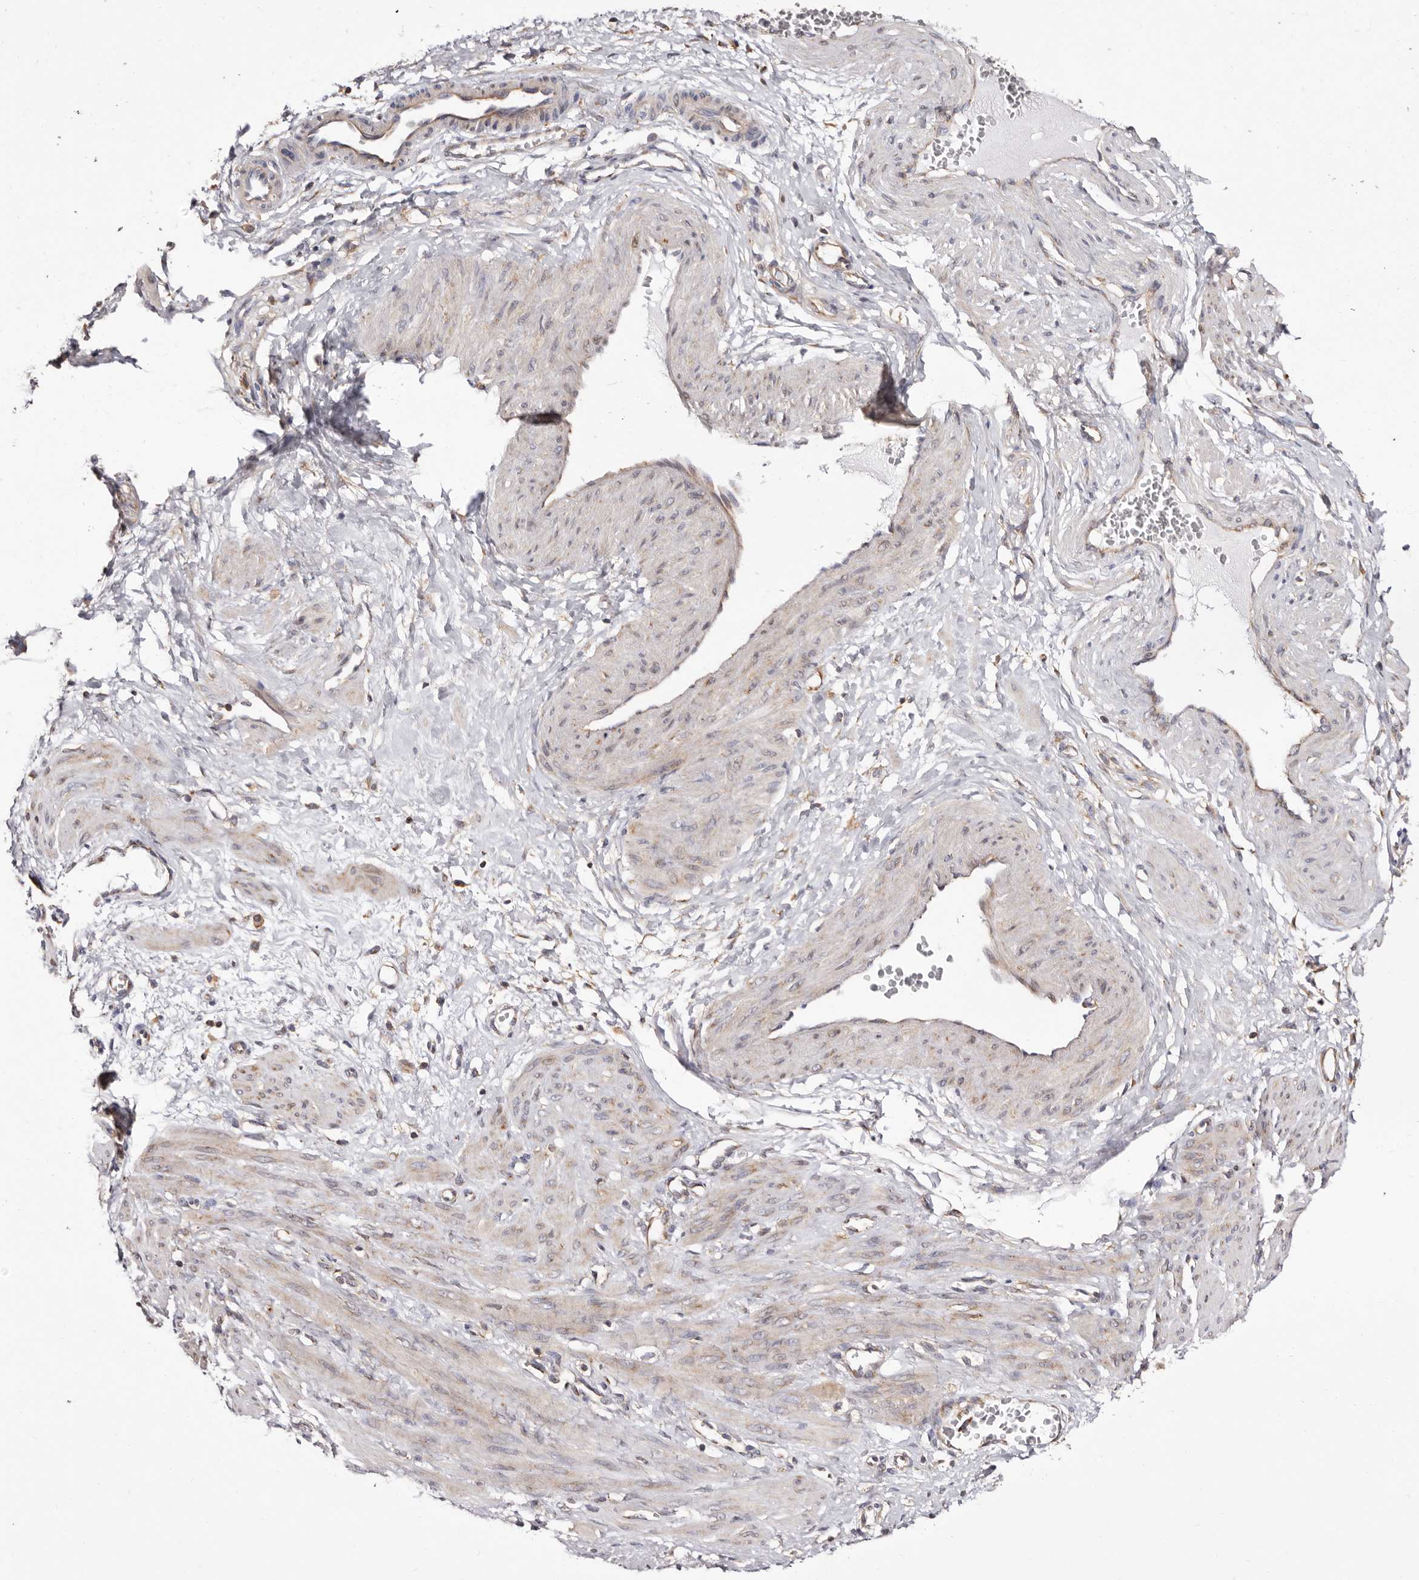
{"staining": {"intensity": "negative", "quantity": "none", "location": "none"}, "tissue": "smooth muscle", "cell_type": "Smooth muscle cells", "image_type": "normal", "snomed": [{"axis": "morphology", "description": "Normal tissue, NOS"}, {"axis": "topography", "description": "Endometrium"}], "caption": "DAB immunohistochemical staining of benign smooth muscle displays no significant expression in smooth muscle cells. (DAB (3,3'-diaminobenzidine) immunohistochemistry with hematoxylin counter stain).", "gene": "COQ8B", "patient": {"sex": "female", "age": 33}}